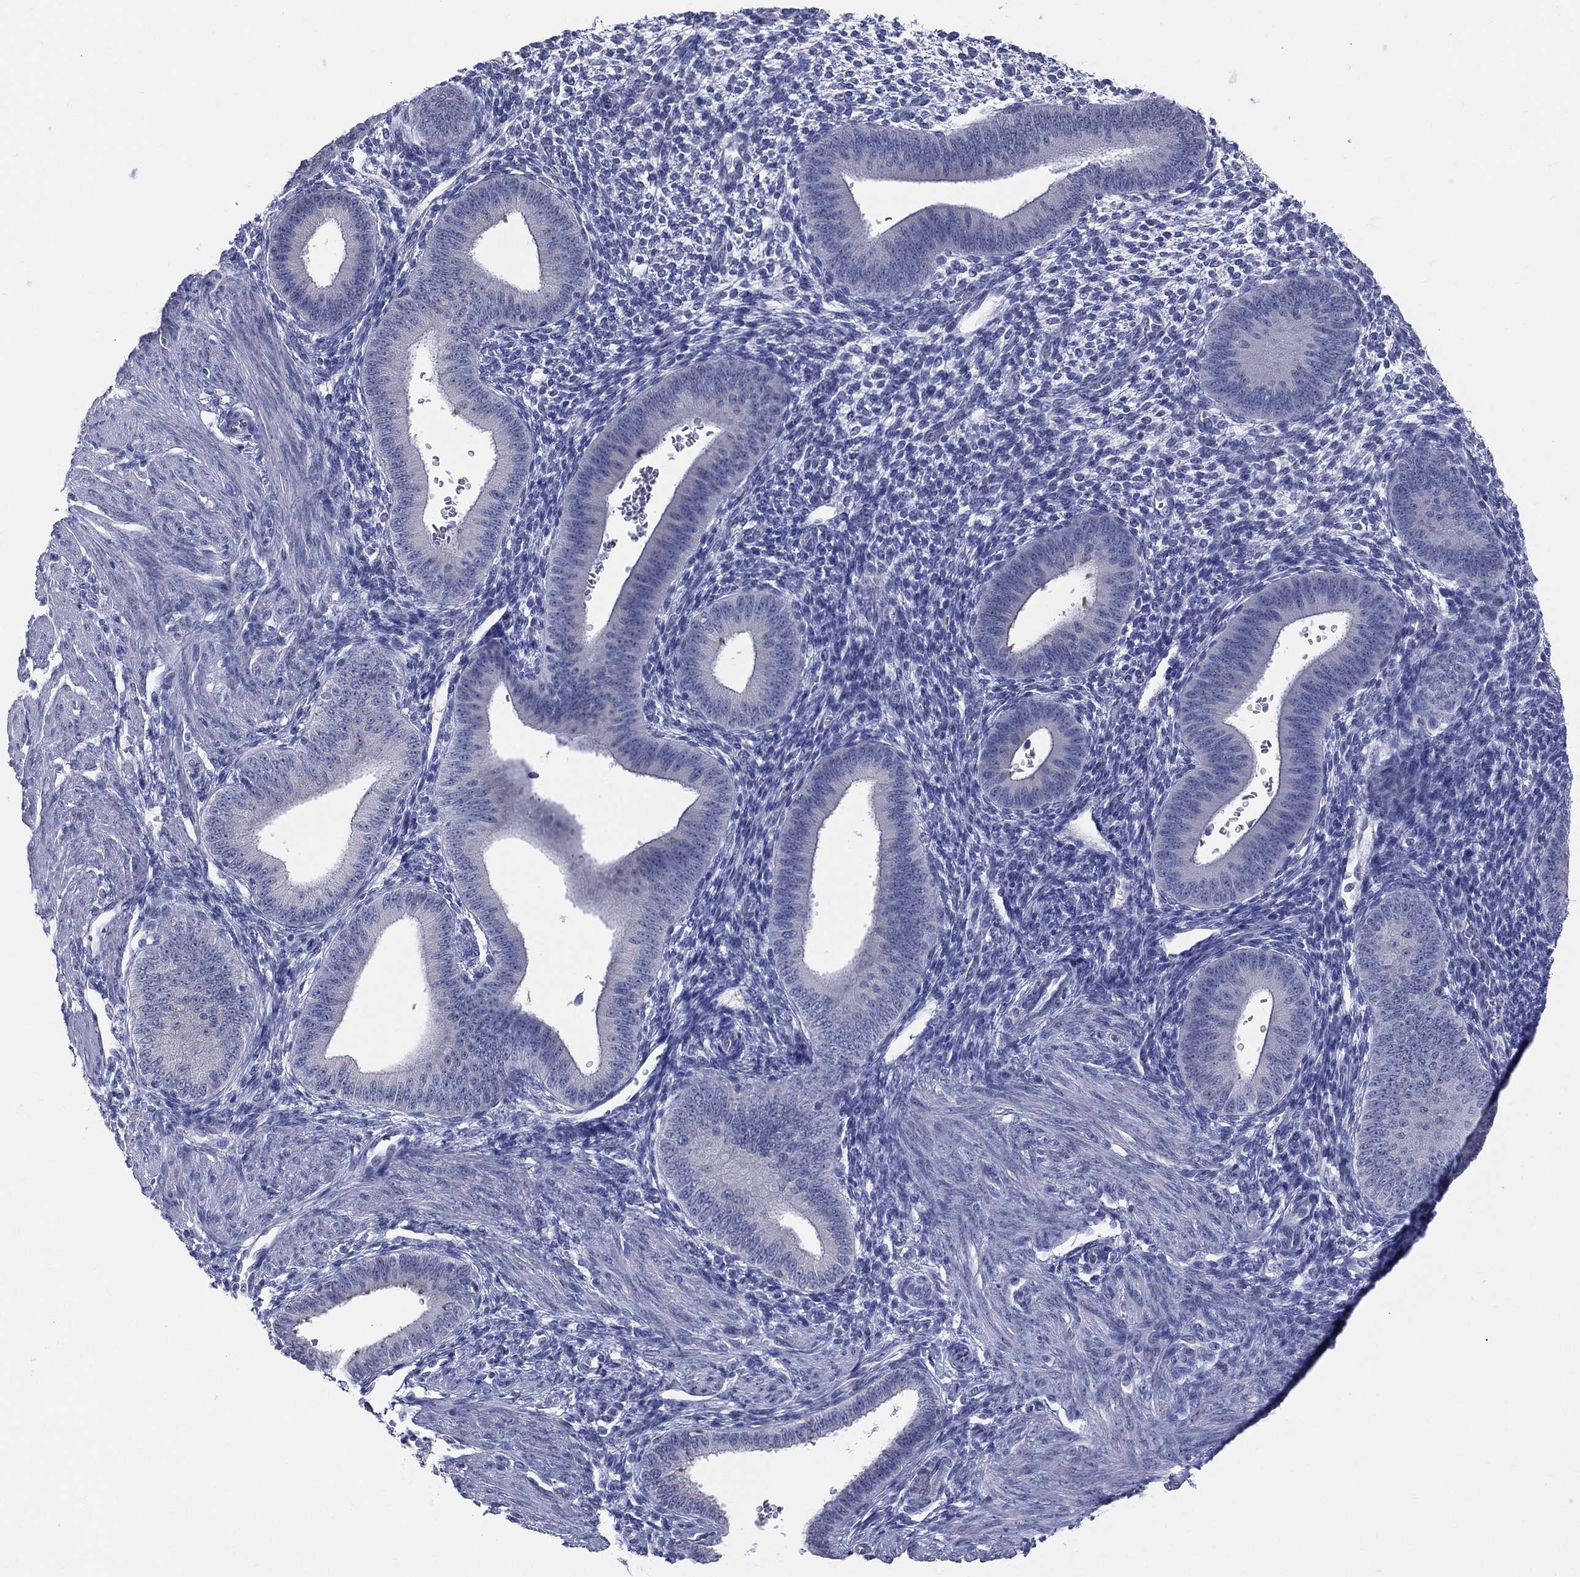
{"staining": {"intensity": "negative", "quantity": "none", "location": "none"}, "tissue": "endometrium", "cell_type": "Cells in endometrial stroma", "image_type": "normal", "snomed": [{"axis": "morphology", "description": "Normal tissue, NOS"}, {"axis": "topography", "description": "Endometrium"}], "caption": "DAB (3,3'-diaminobenzidine) immunohistochemical staining of benign human endometrium displays no significant staining in cells in endometrial stroma.", "gene": "AKAP3", "patient": {"sex": "female", "age": 39}}